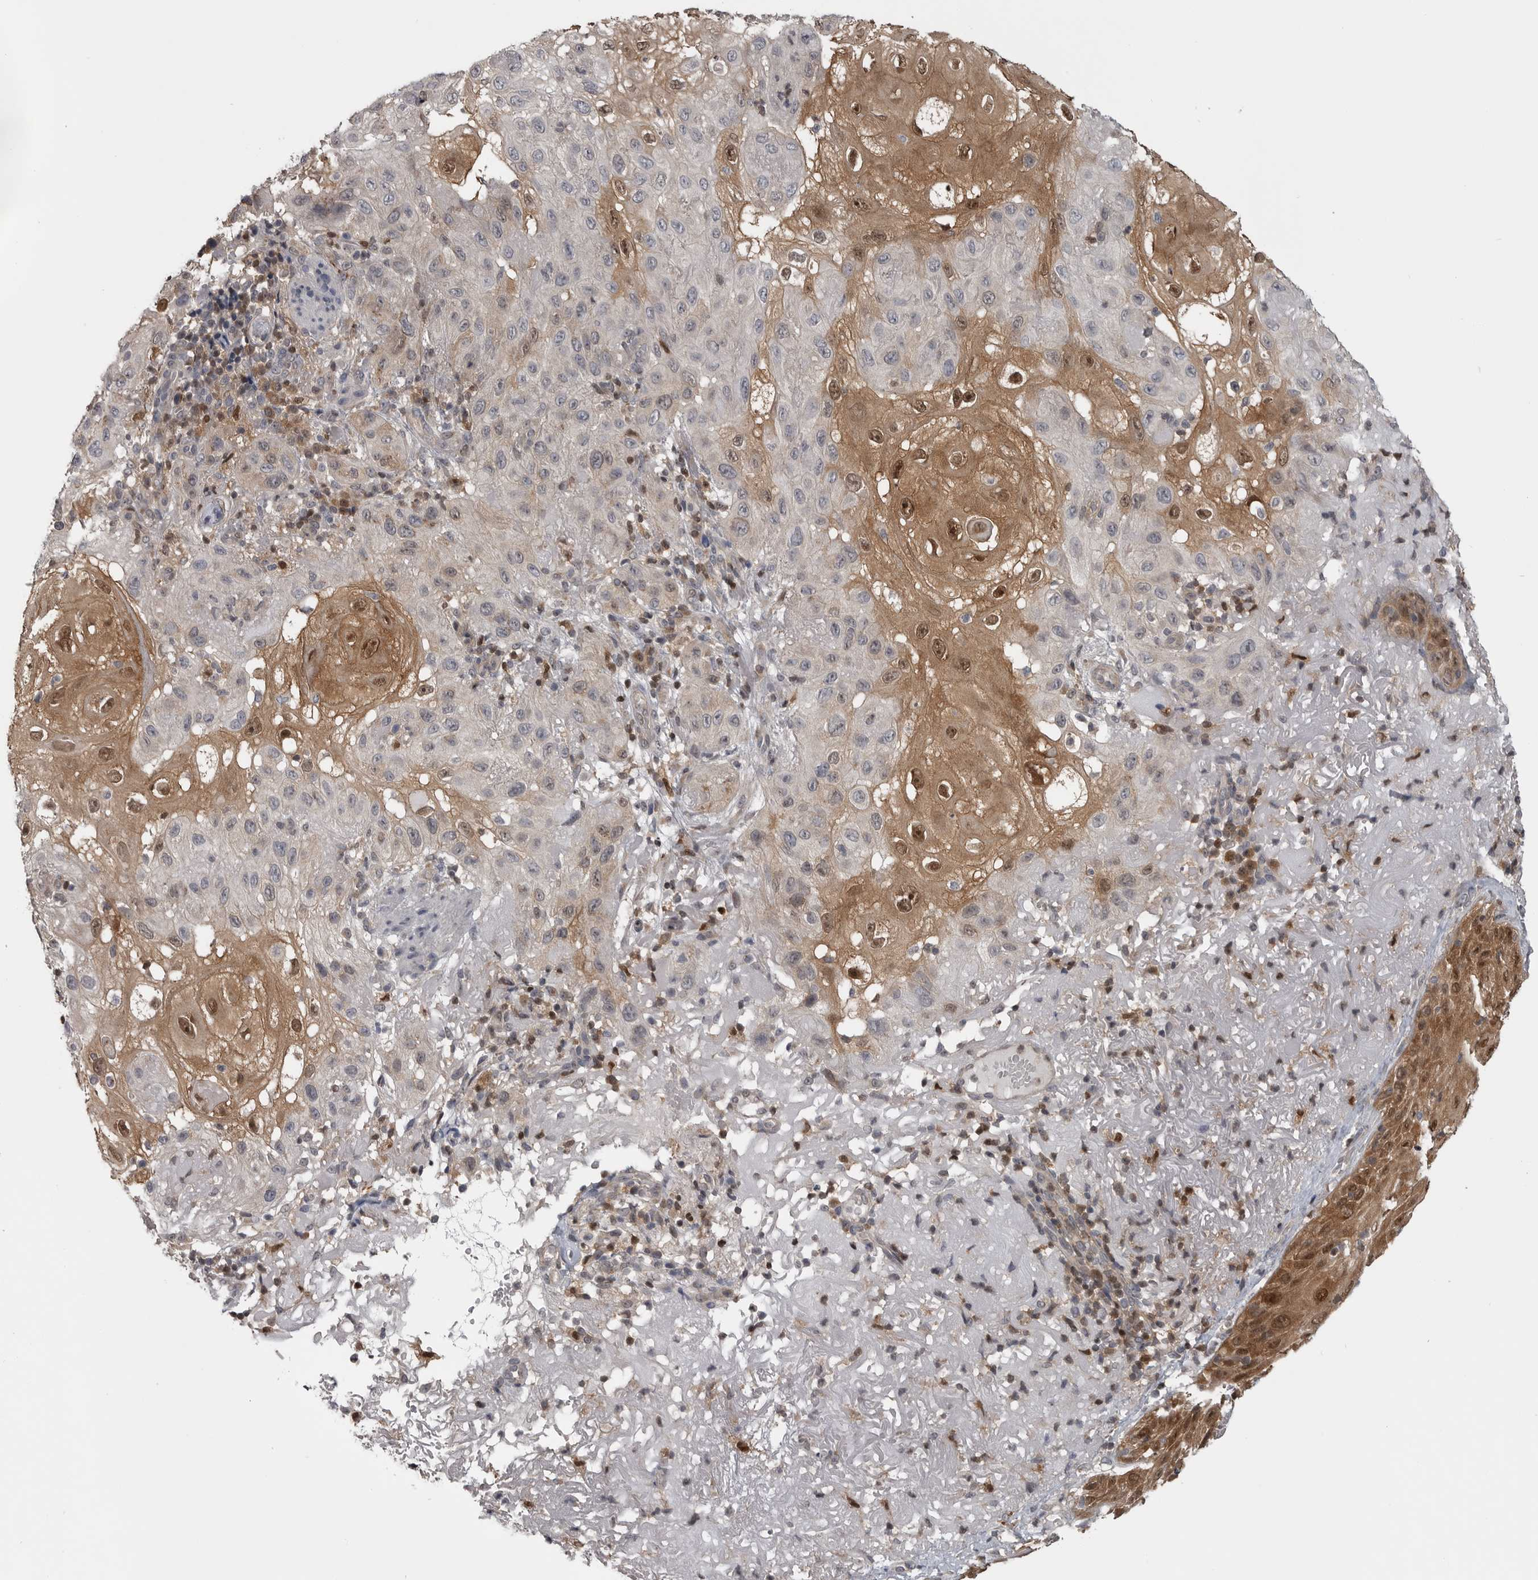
{"staining": {"intensity": "moderate", "quantity": "<25%", "location": "cytoplasmic/membranous,nuclear"}, "tissue": "skin cancer", "cell_type": "Tumor cells", "image_type": "cancer", "snomed": [{"axis": "morphology", "description": "Normal tissue, NOS"}, {"axis": "morphology", "description": "Squamous cell carcinoma, NOS"}, {"axis": "topography", "description": "Skin"}], "caption": "Skin cancer stained with a protein marker demonstrates moderate staining in tumor cells.", "gene": "MAPK13", "patient": {"sex": "female", "age": 96}}